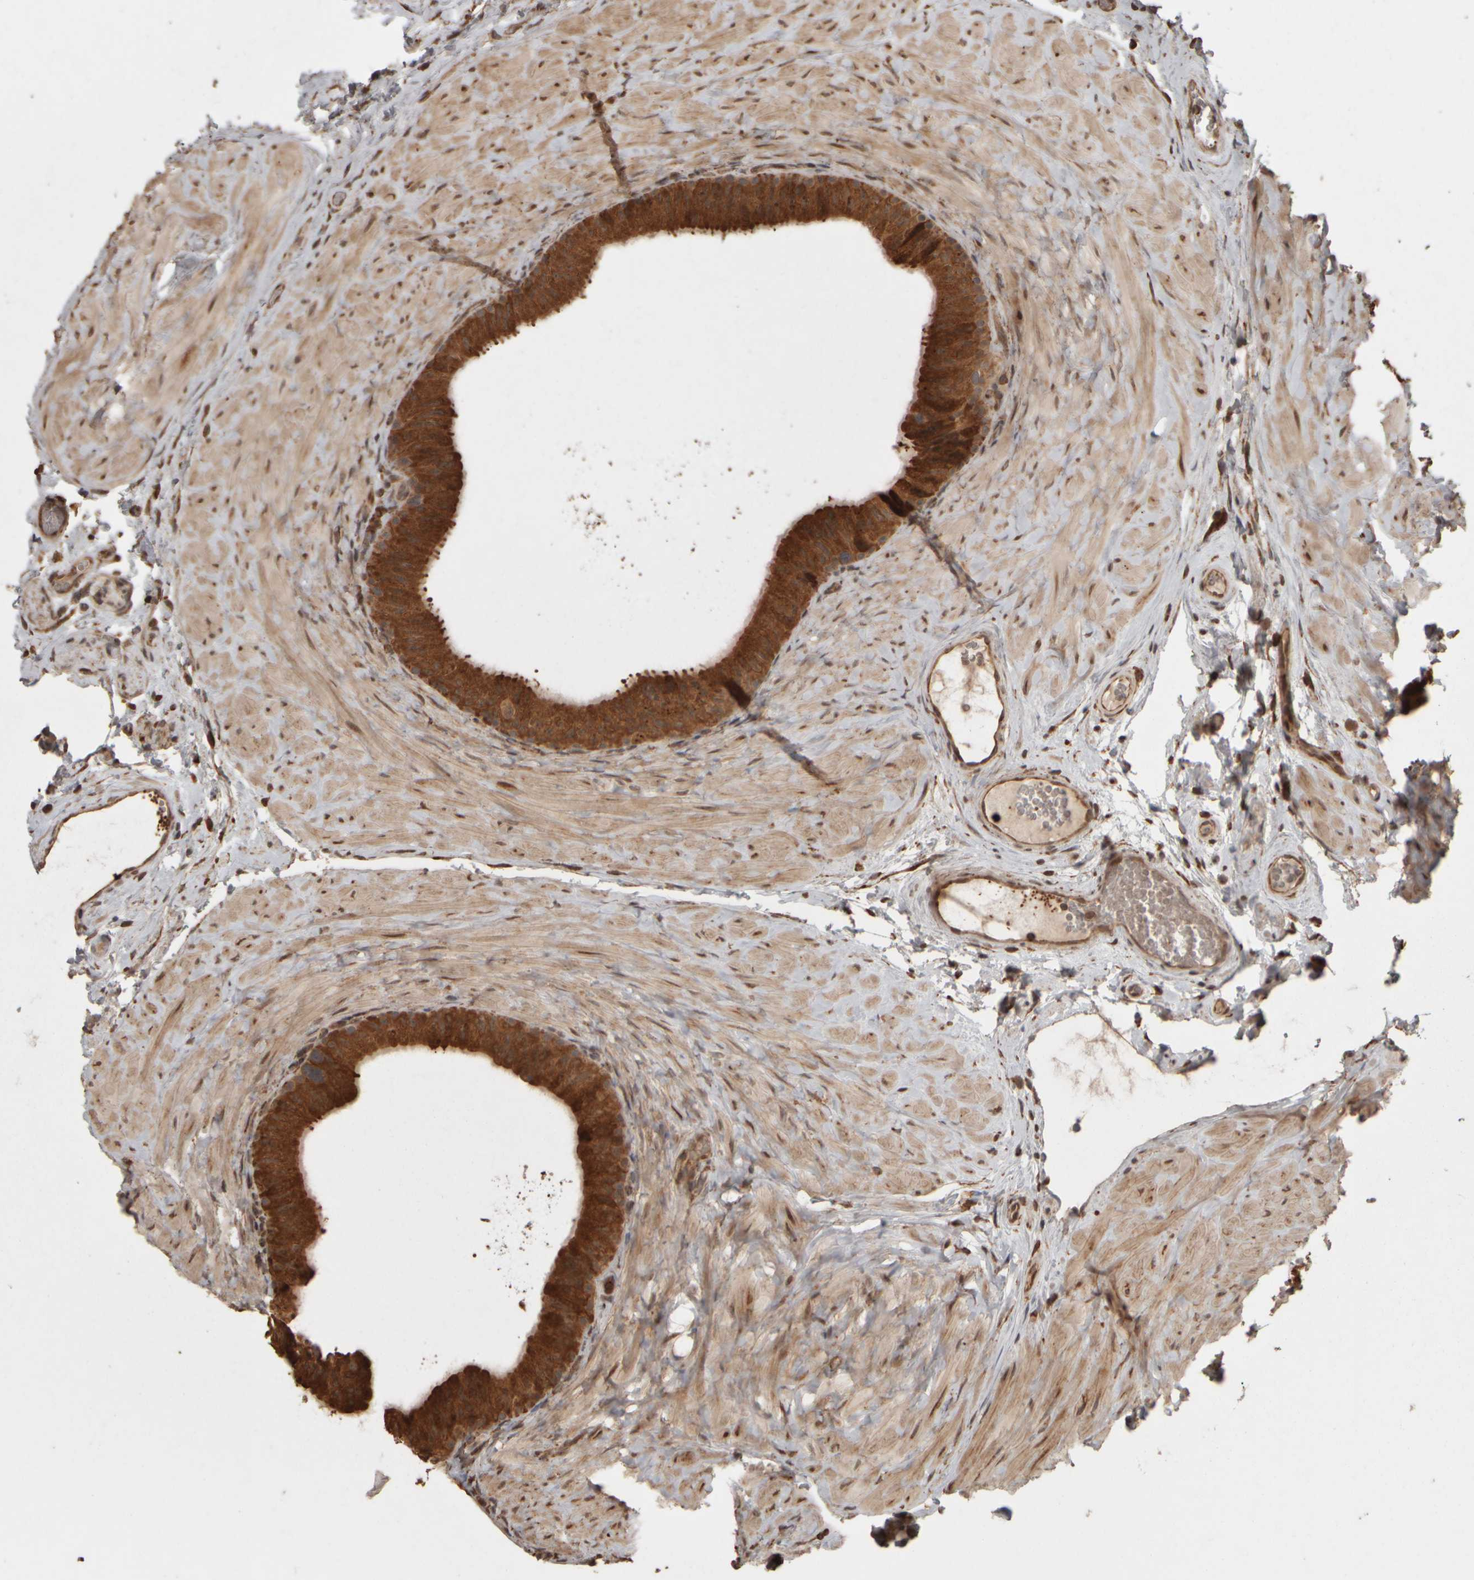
{"staining": {"intensity": "strong", "quantity": ">75%", "location": "cytoplasmic/membranous"}, "tissue": "epididymis", "cell_type": "Glandular cells", "image_type": "normal", "snomed": [{"axis": "morphology", "description": "Normal tissue, NOS"}, {"axis": "topography", "description": "Epididymis"}], "caption": "Strong cytoplasmic/membranous expression for a protein is appreciated in about >75% of glandular cells of benign epididymis using immunohistochemistry.", "gene": "AGBL3", "patient": {"sex": "male", "age": 49}}